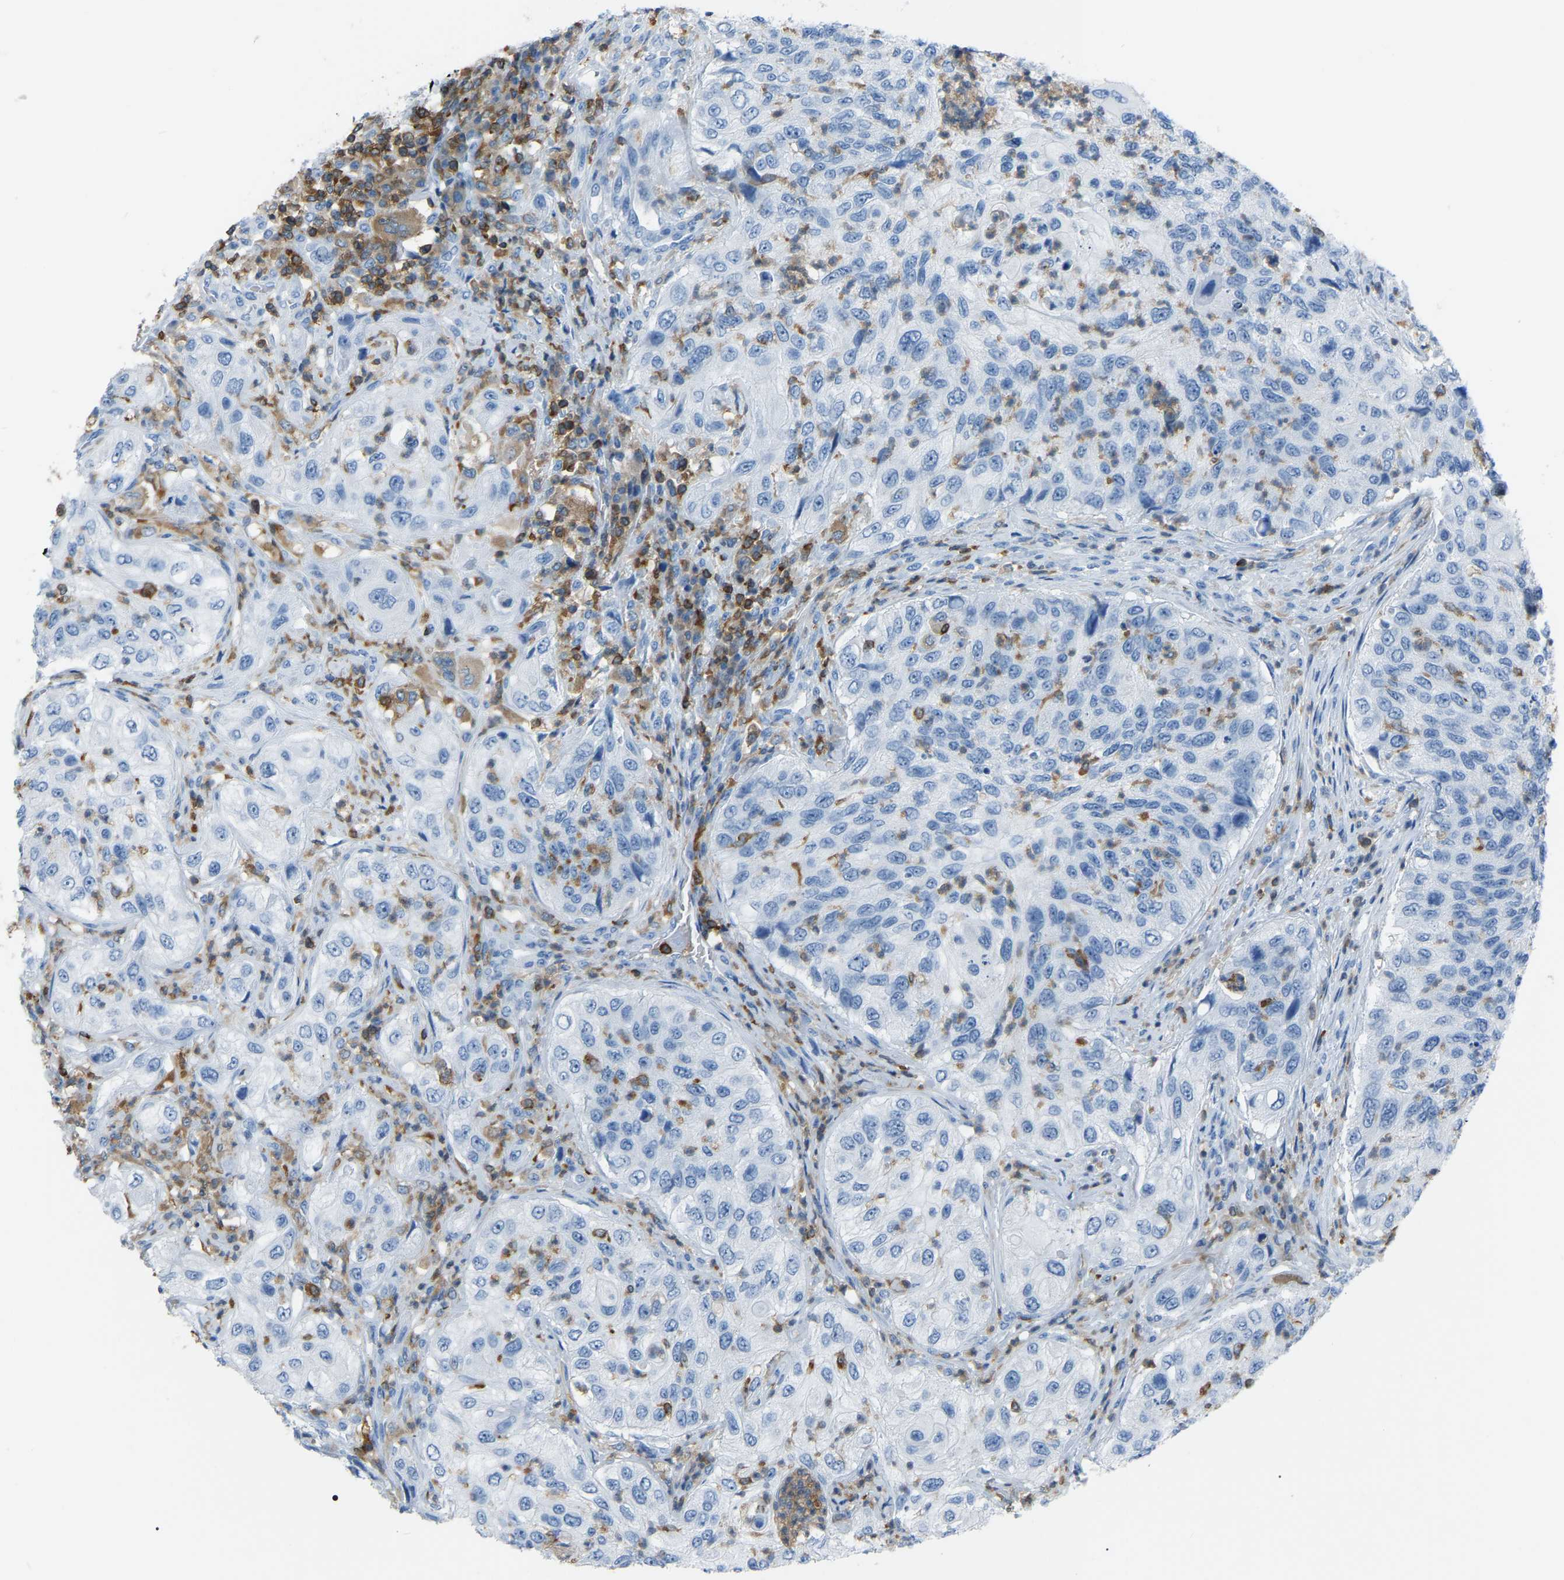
{"staining": {"intensity": "negative", "quantity": "none", "location": "none"}, "tissue": "urothelial cancer", "cell_type": "Tumor cells", "image_type": "cancer", "snomed": [{"axis": "morphology", "description": "Urothelial carcinoma, High grade"}, {"axis": "topography", "description": "Urinary bladder"}], "caption": "This is a histopathology image of IHC staining of high-grade urothelial carcinoma, which shows no expression in tumor cells.", "gene": "ARHGAP45", "patient": {"sex": "female", "age": 60}}